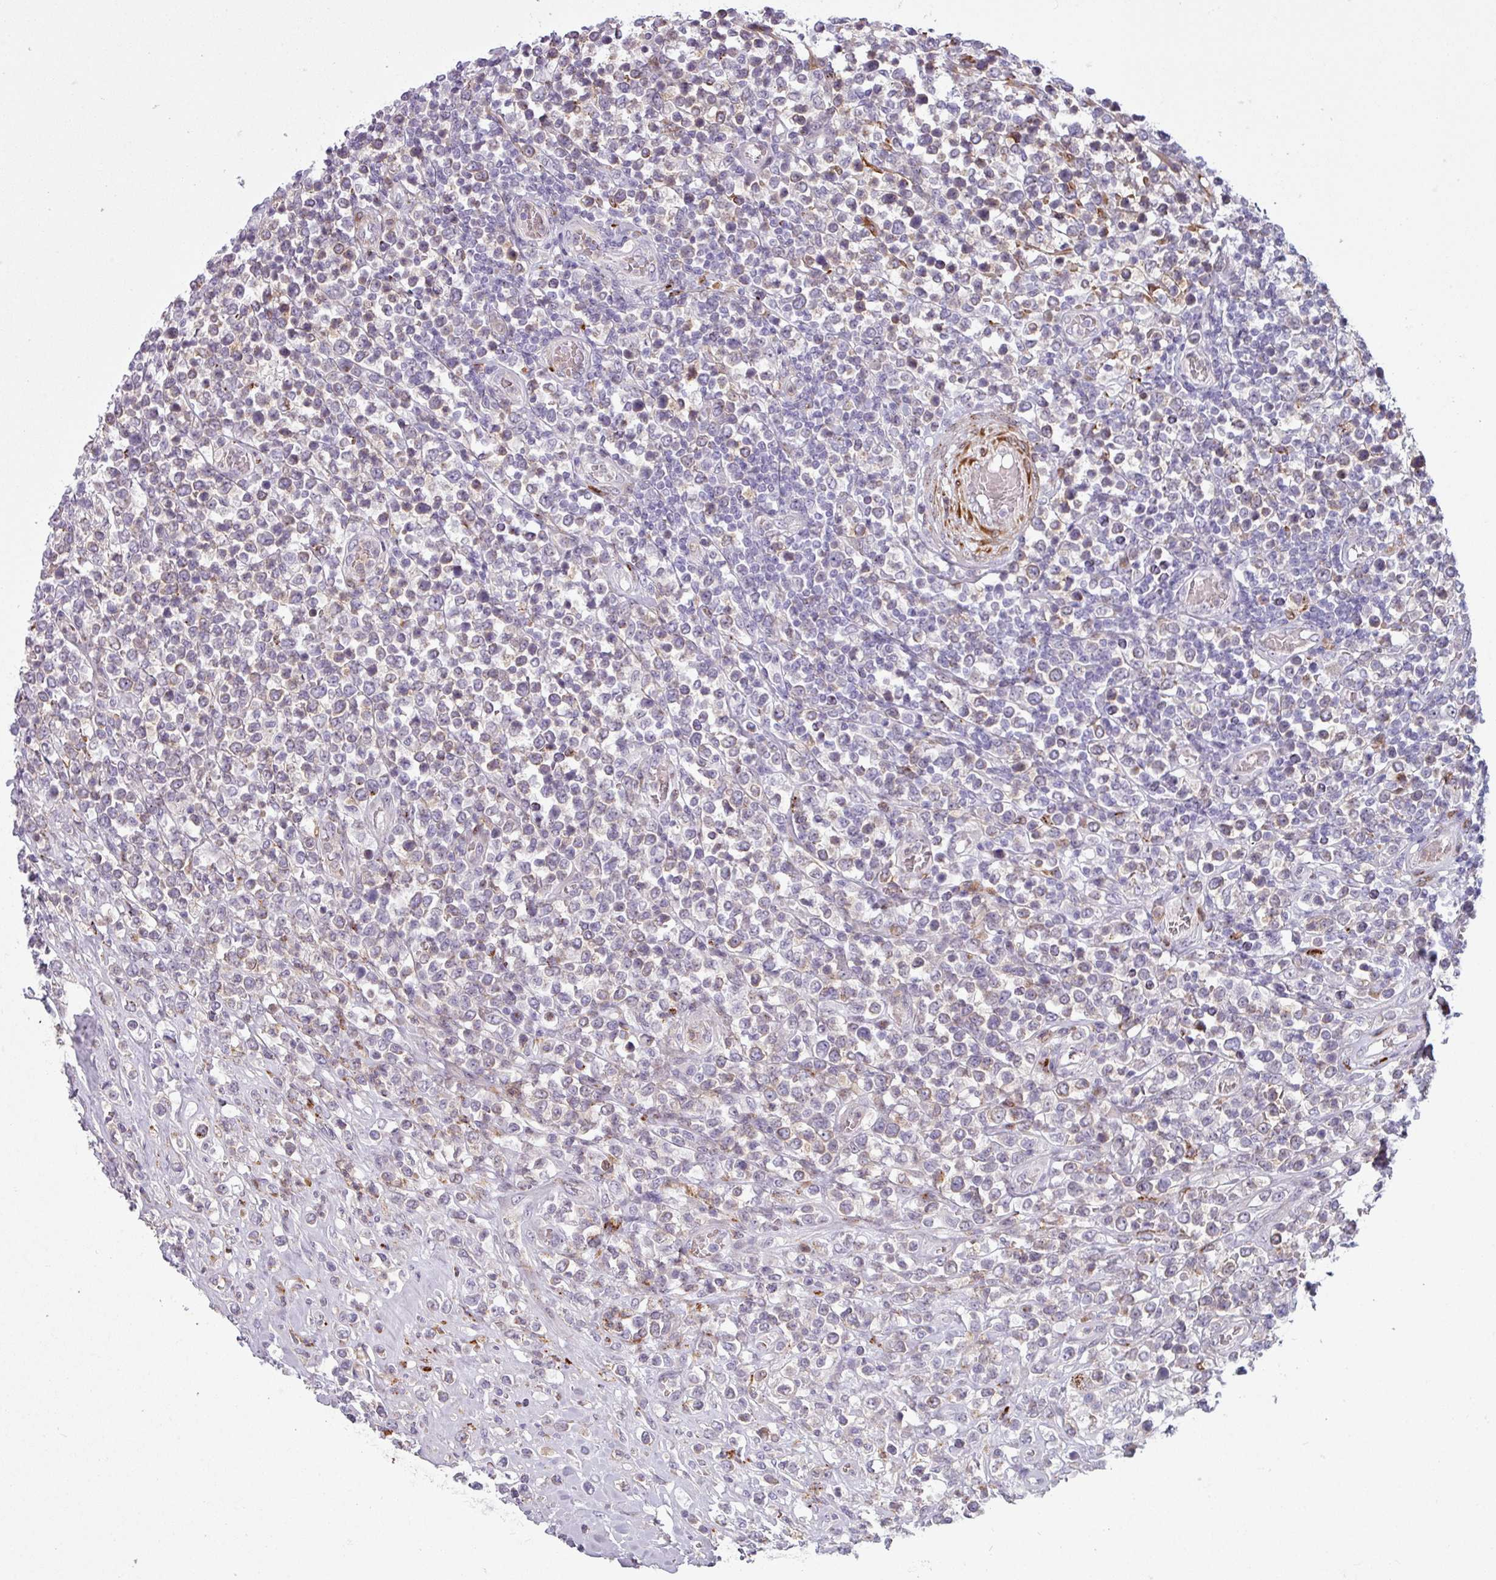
{"staining": {"intensity": "weak", "quantity": "25%-75%", "location": "cytoplasmic/membranous"}, "tissue": "lymphoma", "cell_type": "Tumor cells", "image_type": "cancer", "snomed": [{"axis": "morphology", "description": "Malignant lymphoma, non-Hodgkin's type, High grade"}, {"axis": "topography", "description": "Soft tissue"}], "caption": "Brown immunohistochemical staining in human lymphoma demonstrates weak cytoplasmic/membranous staining in about 25%-75% of tumor cells. (Stains: DAB in brown, nuclei in blue, Microscopy: brightfield microscopy at high magnification).", "gene": "MAP7D2", "patient": {"sex": "female", "age": 56}}